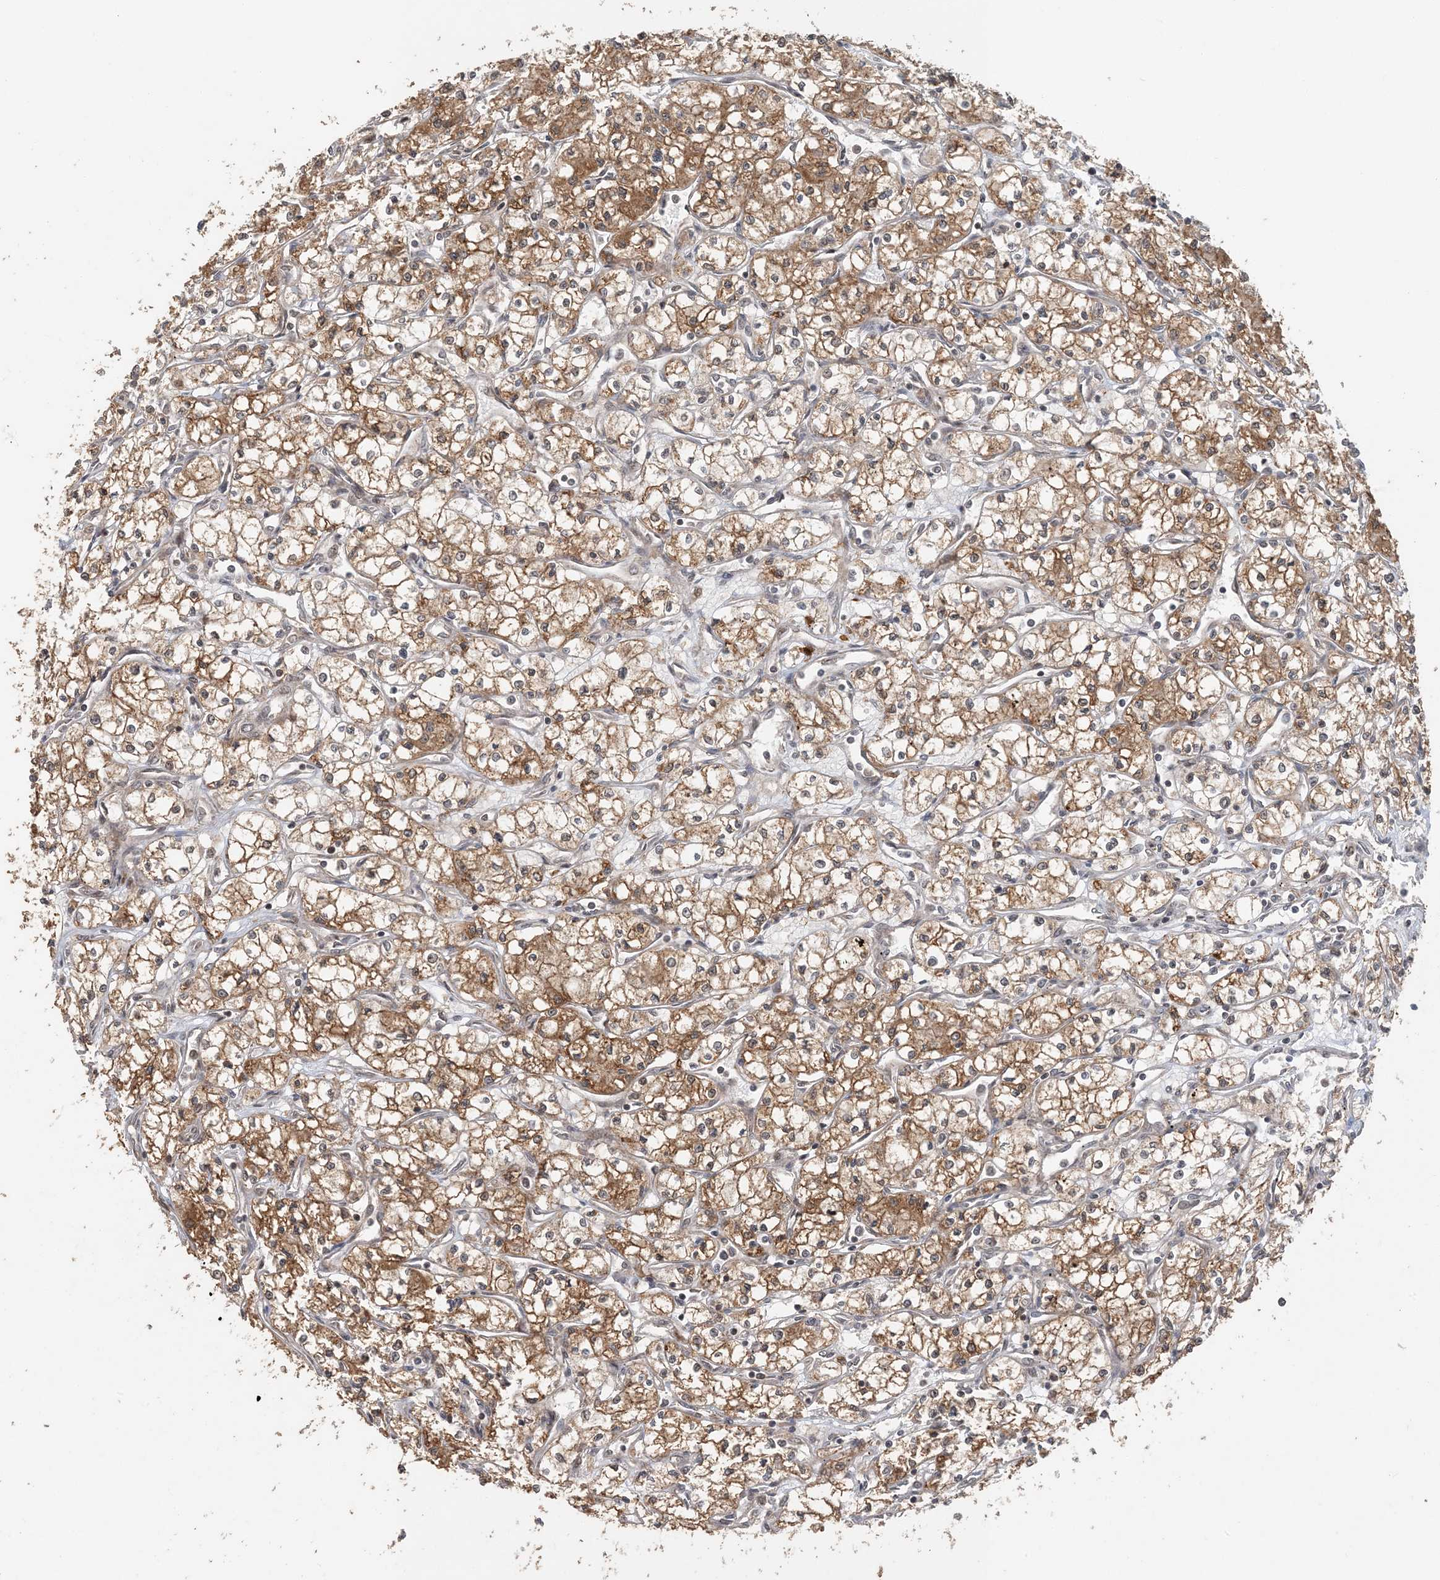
{"staining": {"intensity": "moderate", "quantity": ">75%", "location": "cytoplasmic/membranous"}, "tissue": "renal cancer", "cell_type": "Tumor cells", "image_type": "cancer", "snomed": [{"axis": "morphology", "description": "Adenocarcinoma, NOS"}, {"axis": "topography", "description": "Kidney"}], "caption": "An image of adenocarcinoma (renal) stained for a protein exhibits moderate cytoplasmic/membranous brown staining in tumor cells. Using DAB (3,3'-diaminobenzidine) (brown) and hematoxylin (blue) stains, captured at high magnification using brightfield microscopy.", "gene": "ATP13A2", "patient": {"sex": "male", "age": 59}}